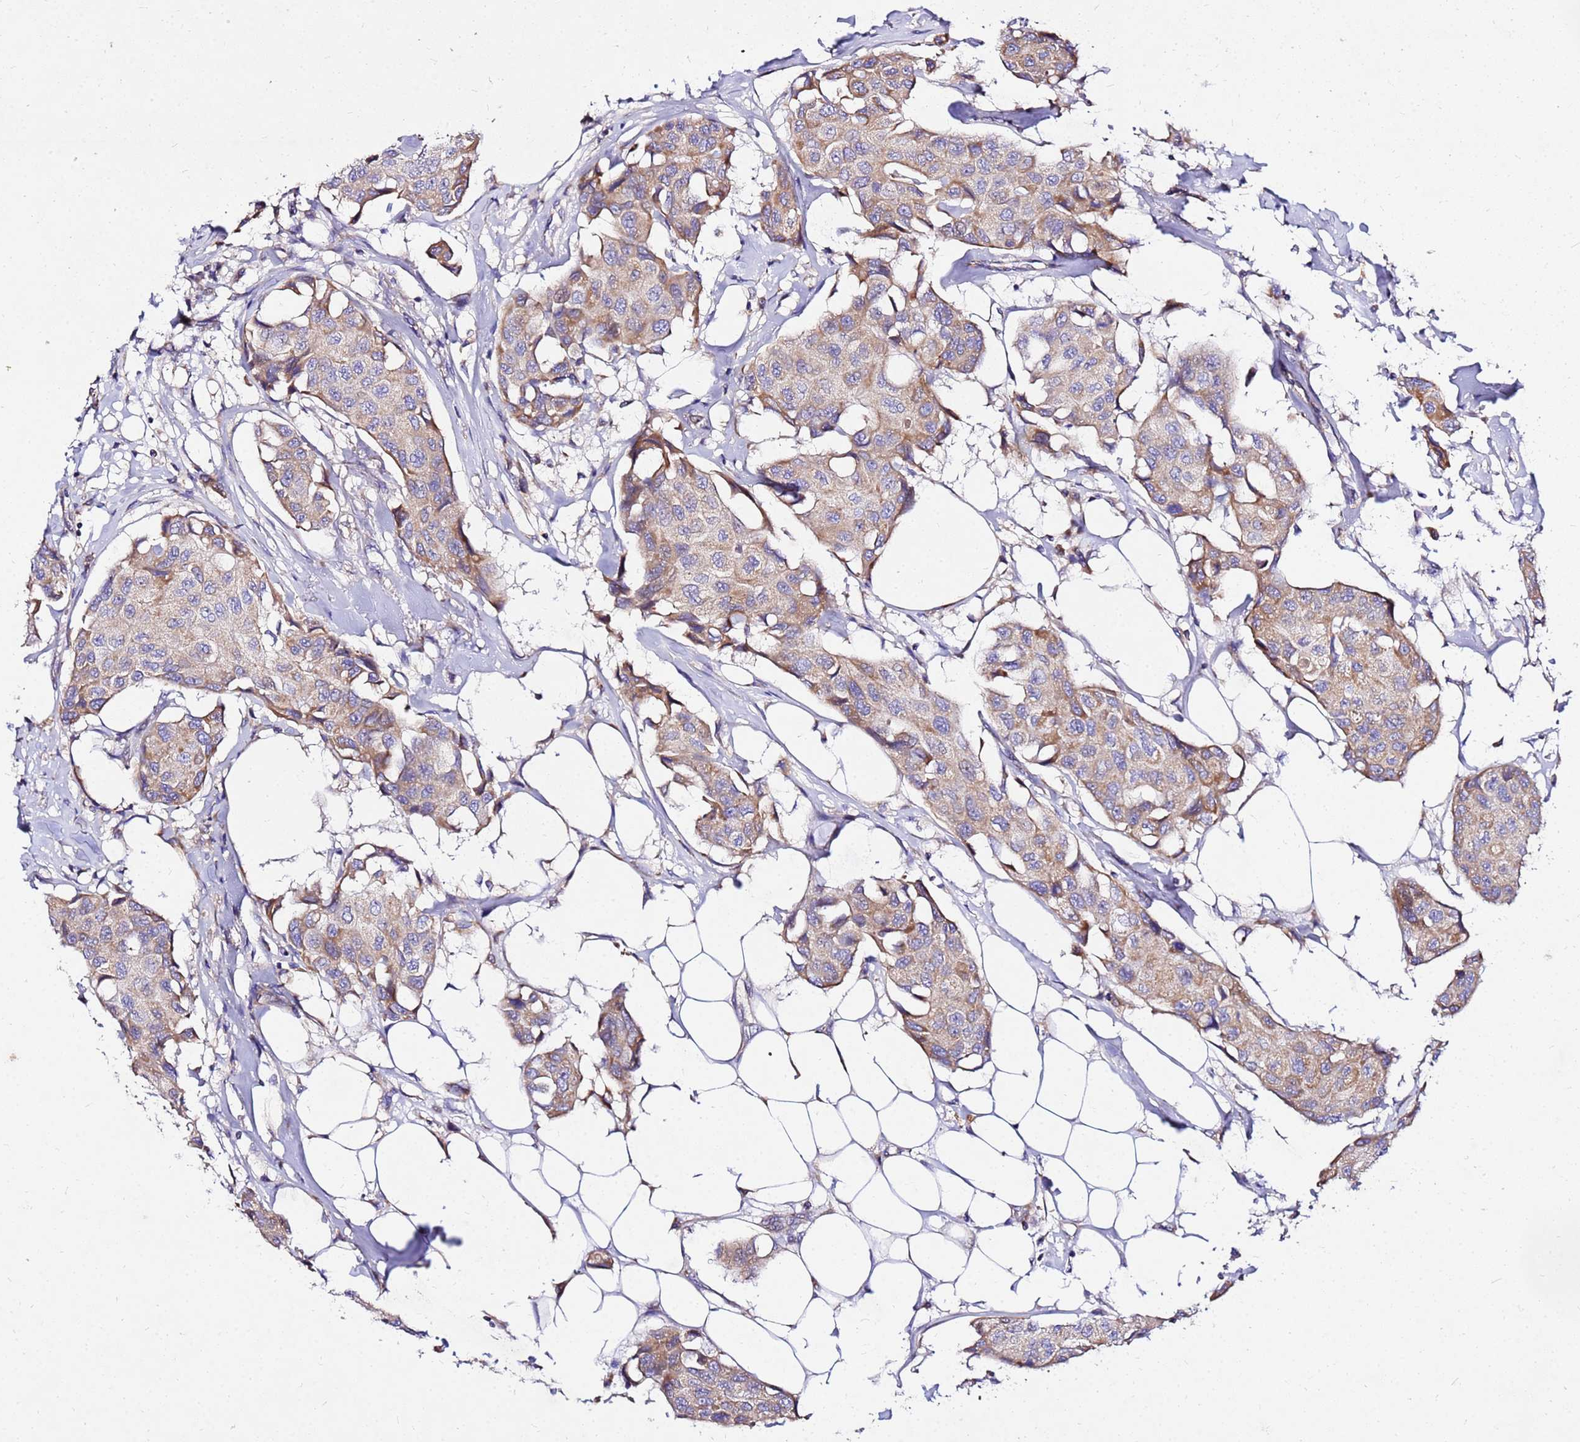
{"staining": {"intensity": "moderate", "quantity": "<25%", "location": "cytoplasmic/membranous"}, "tissue": "breast cancer", "cell_type": "Tumor cells", "image_type": "cancer", "snomed": [{"axis": "morphology", "description": "Duct carcinoma"}, {"axis": "topography", "description": "Breast"}], "caption": "Immunohistochemical staining of human intraductal carcinoma (breast) demonstrates low levels of moderate cytoplasmic/membranous protein staining in approximately <25% of tumor cells. (IHC, brightfield microscopy, high magnification).", "gene": "COX14", "patient": {"sex": "female", "age": 80}}